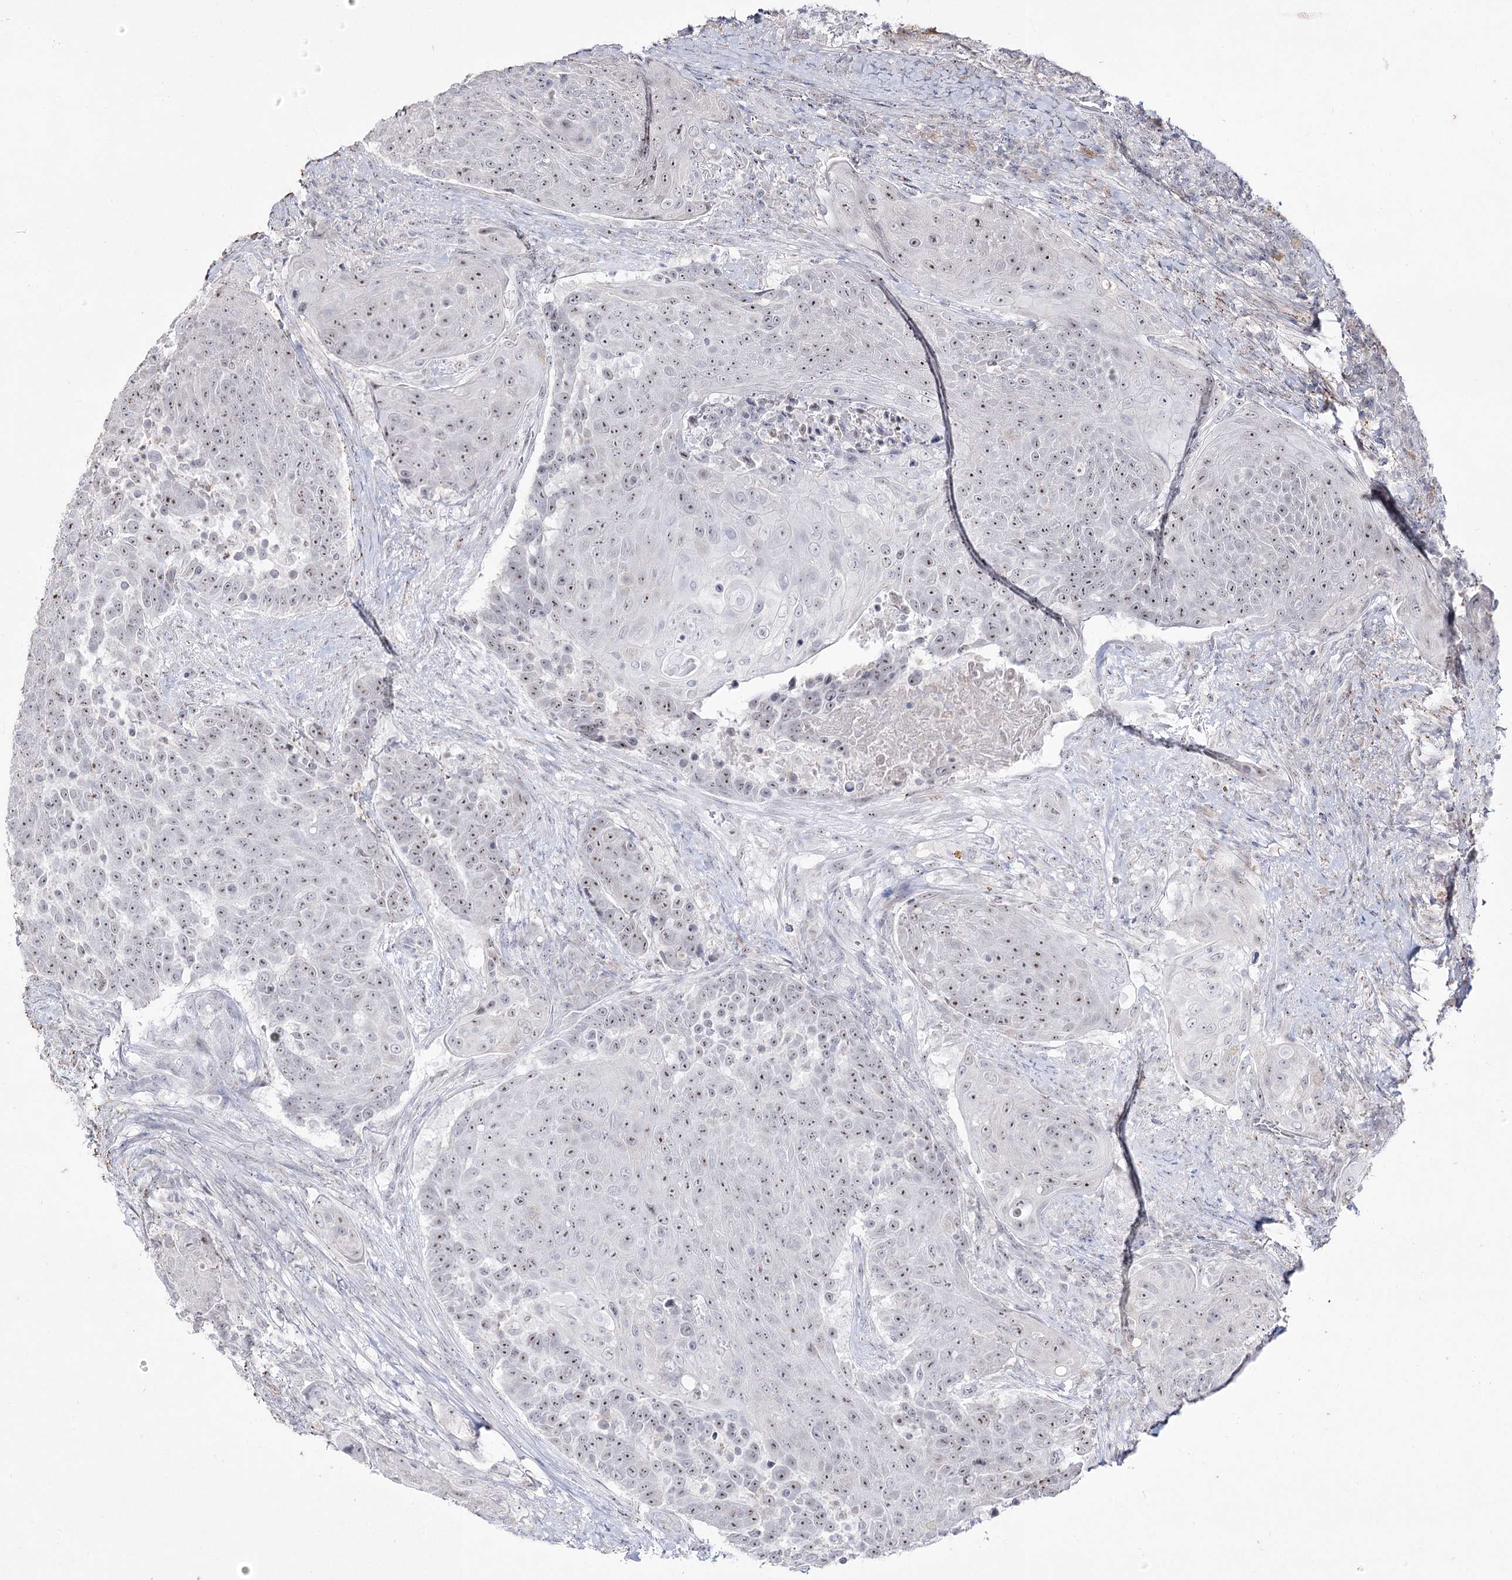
{"staining": {"intensity": "weak", "quantity": "25%-75%", "location": "nuclear"}, "tissue": "urothelial cancer", "cell_type": "Tumor cells", "image_type": "cancer", "snomed": [{"axis": "morphology", "description": "Urothelial carcinoma, High grade"}, {"axis": "topography", "description": "Urinary bladder"}], "caption": "IHC of urothelial carcinoma (high-grade) shows low levels of weak nuclear staining in about 25%-75% of tumor cells. (DAB = brown stain, brightfield microscopy at high magnification).", "gene": "DDX50", "patient": {"sex": "female", "age": 63}}